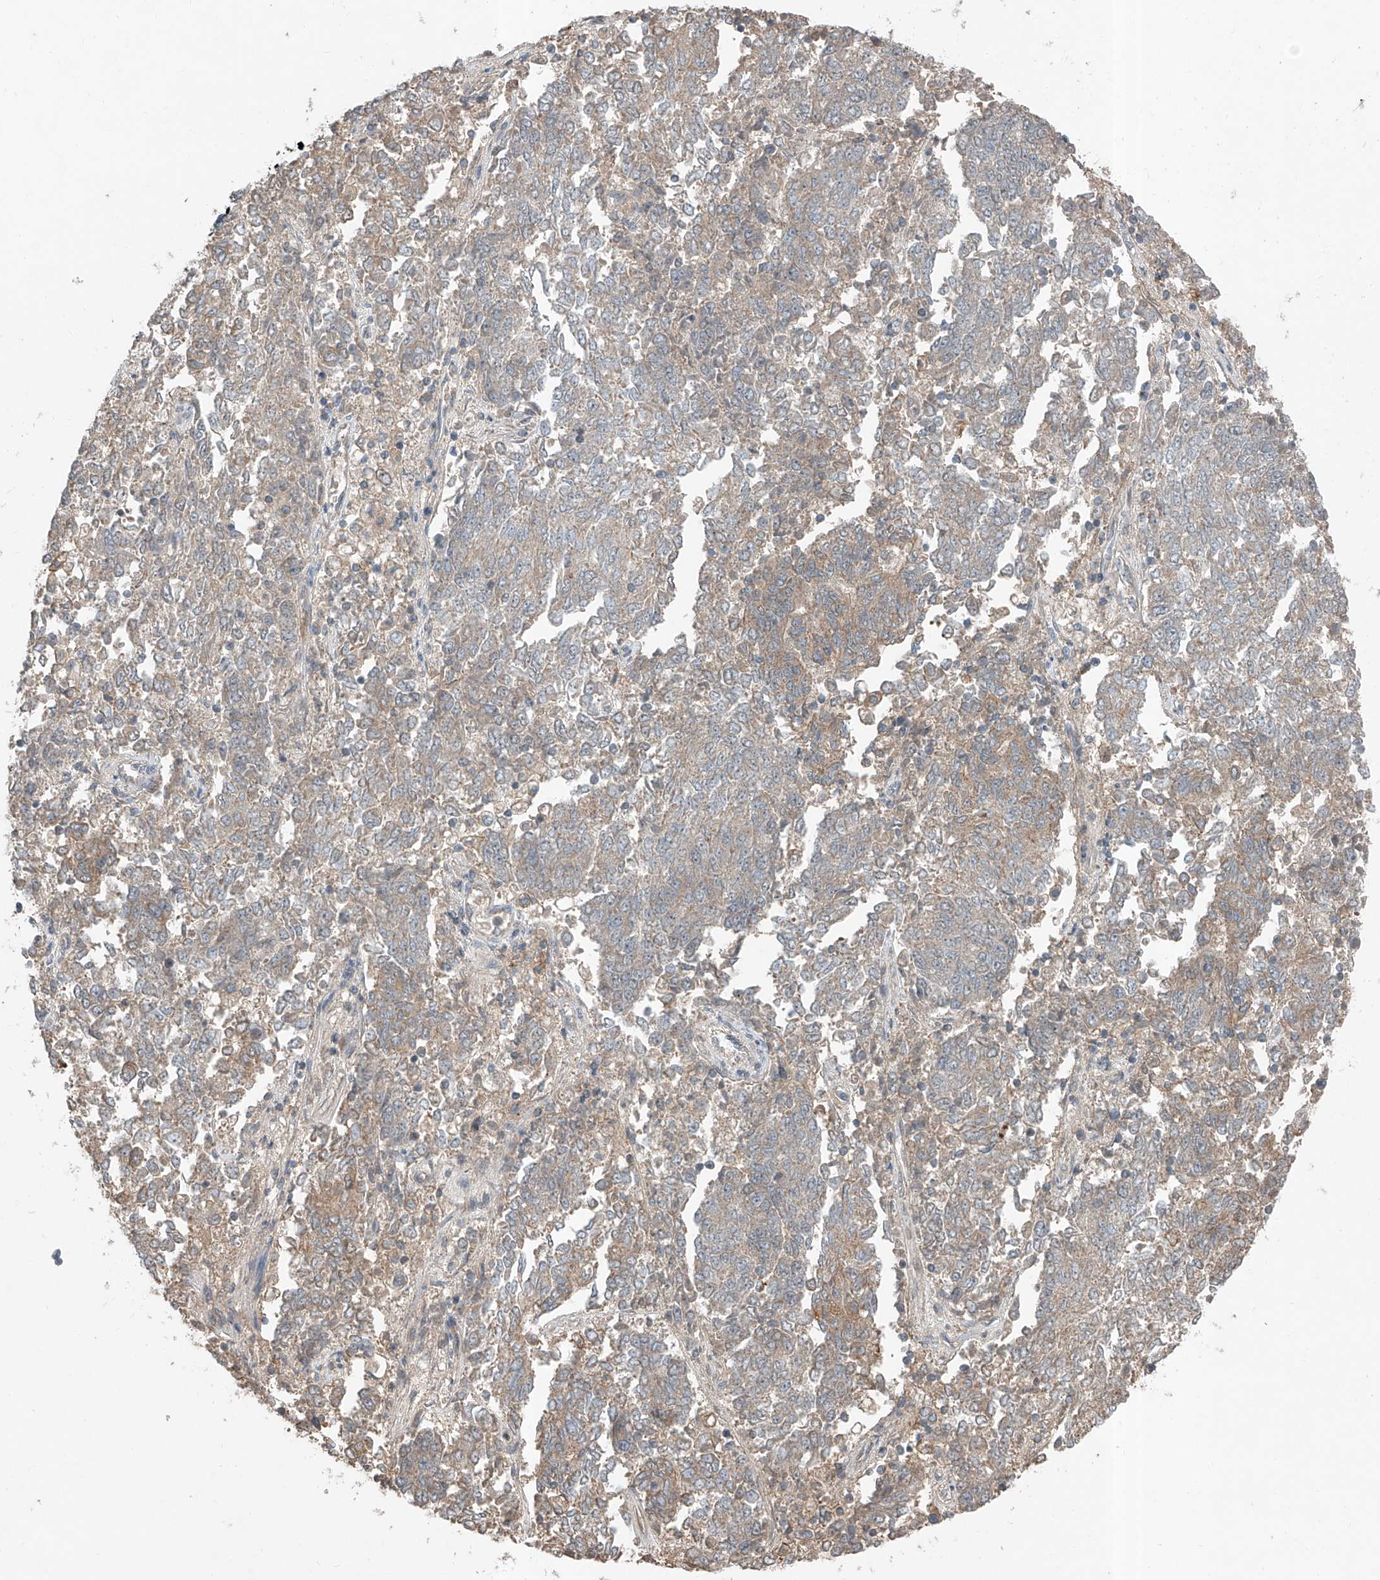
{"staining": {"intensity": "weak", "quantity": "25%-75%", "location": "cytoplasmic/membranous"}, "tissue": "endometrial cancer", "cell_type": "Tumor cells", "image_type": "cancer", "snomed": [{"axis": "morphology", "description": "Adenocarcinoma, NOS"}, {"axis": "topography", "description": "Endometrium"}], "caption": "A histopathology image showing weak cytoplasmic/membranous positivity in approximately 25%-75% of tumor cells in endometrial cancer (adenocarcinoma), as visualized by brown immunohistochemical staining.", "gene": "ADAM23", "patient": {"sex": "female", "age": 80}}